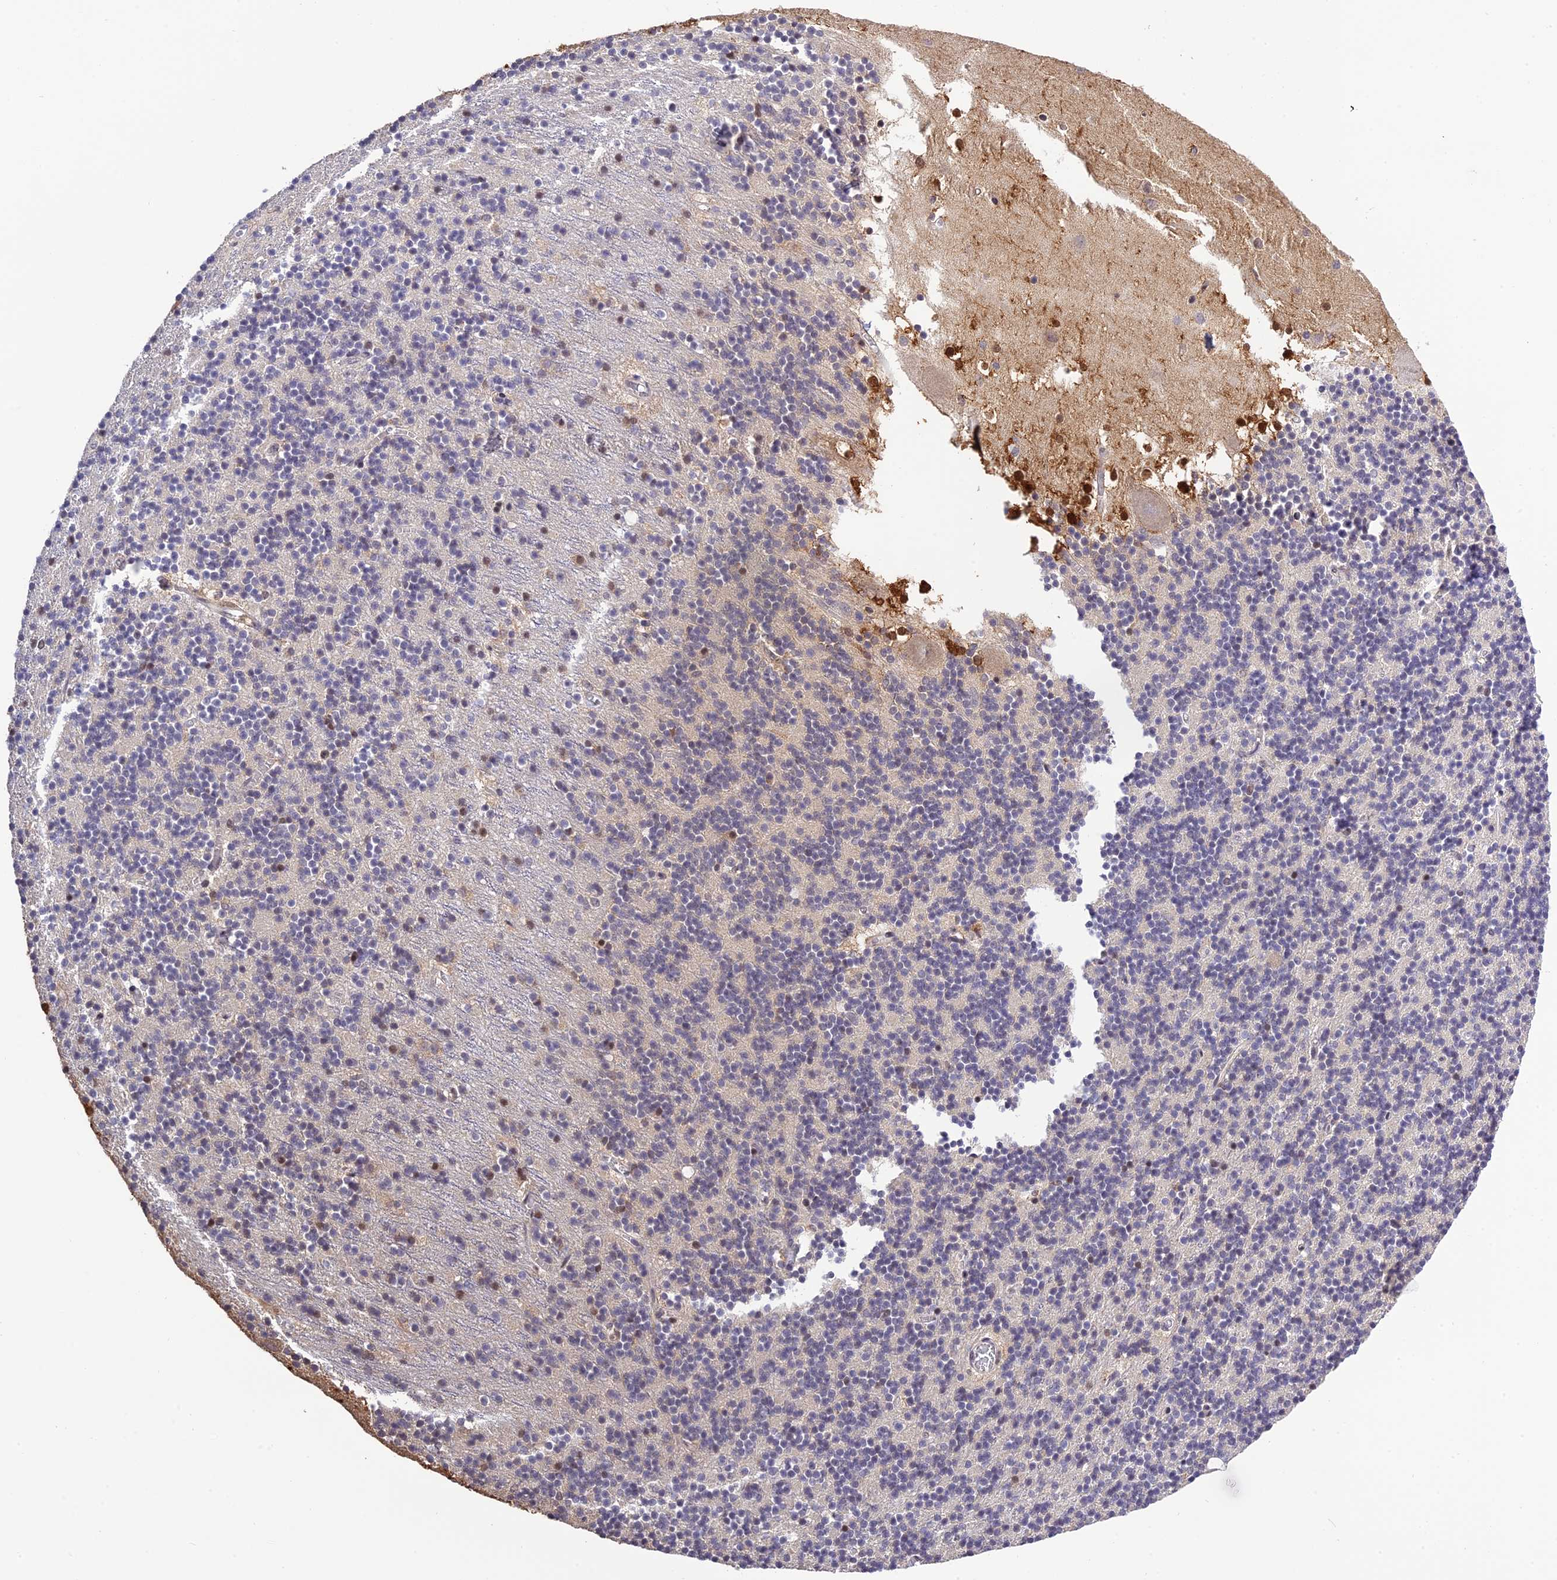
{"staining": {"intensity": "negative", "quantity": "none", "location": "none"}, "tissue": "cerebellum", "cell_type": "Cells in granular layer", "image_type": "normal", "snomed": [{"axis": "morphology", "description": "Normal tissue, NOS"}, {"axis": "topography", "description": "Cerebellum"}], "caption": "DAB (3,3'-diaminobenzidine) immunohistochemical staining of normal human cerebellum reveals no significant positivity in cells in granular layer. (Brightfield microscopy of DAB immunohistochemistry (IHC) at high magnification).", "gene": "MNS1", "patient": {"sex": "male", "age": 54}}